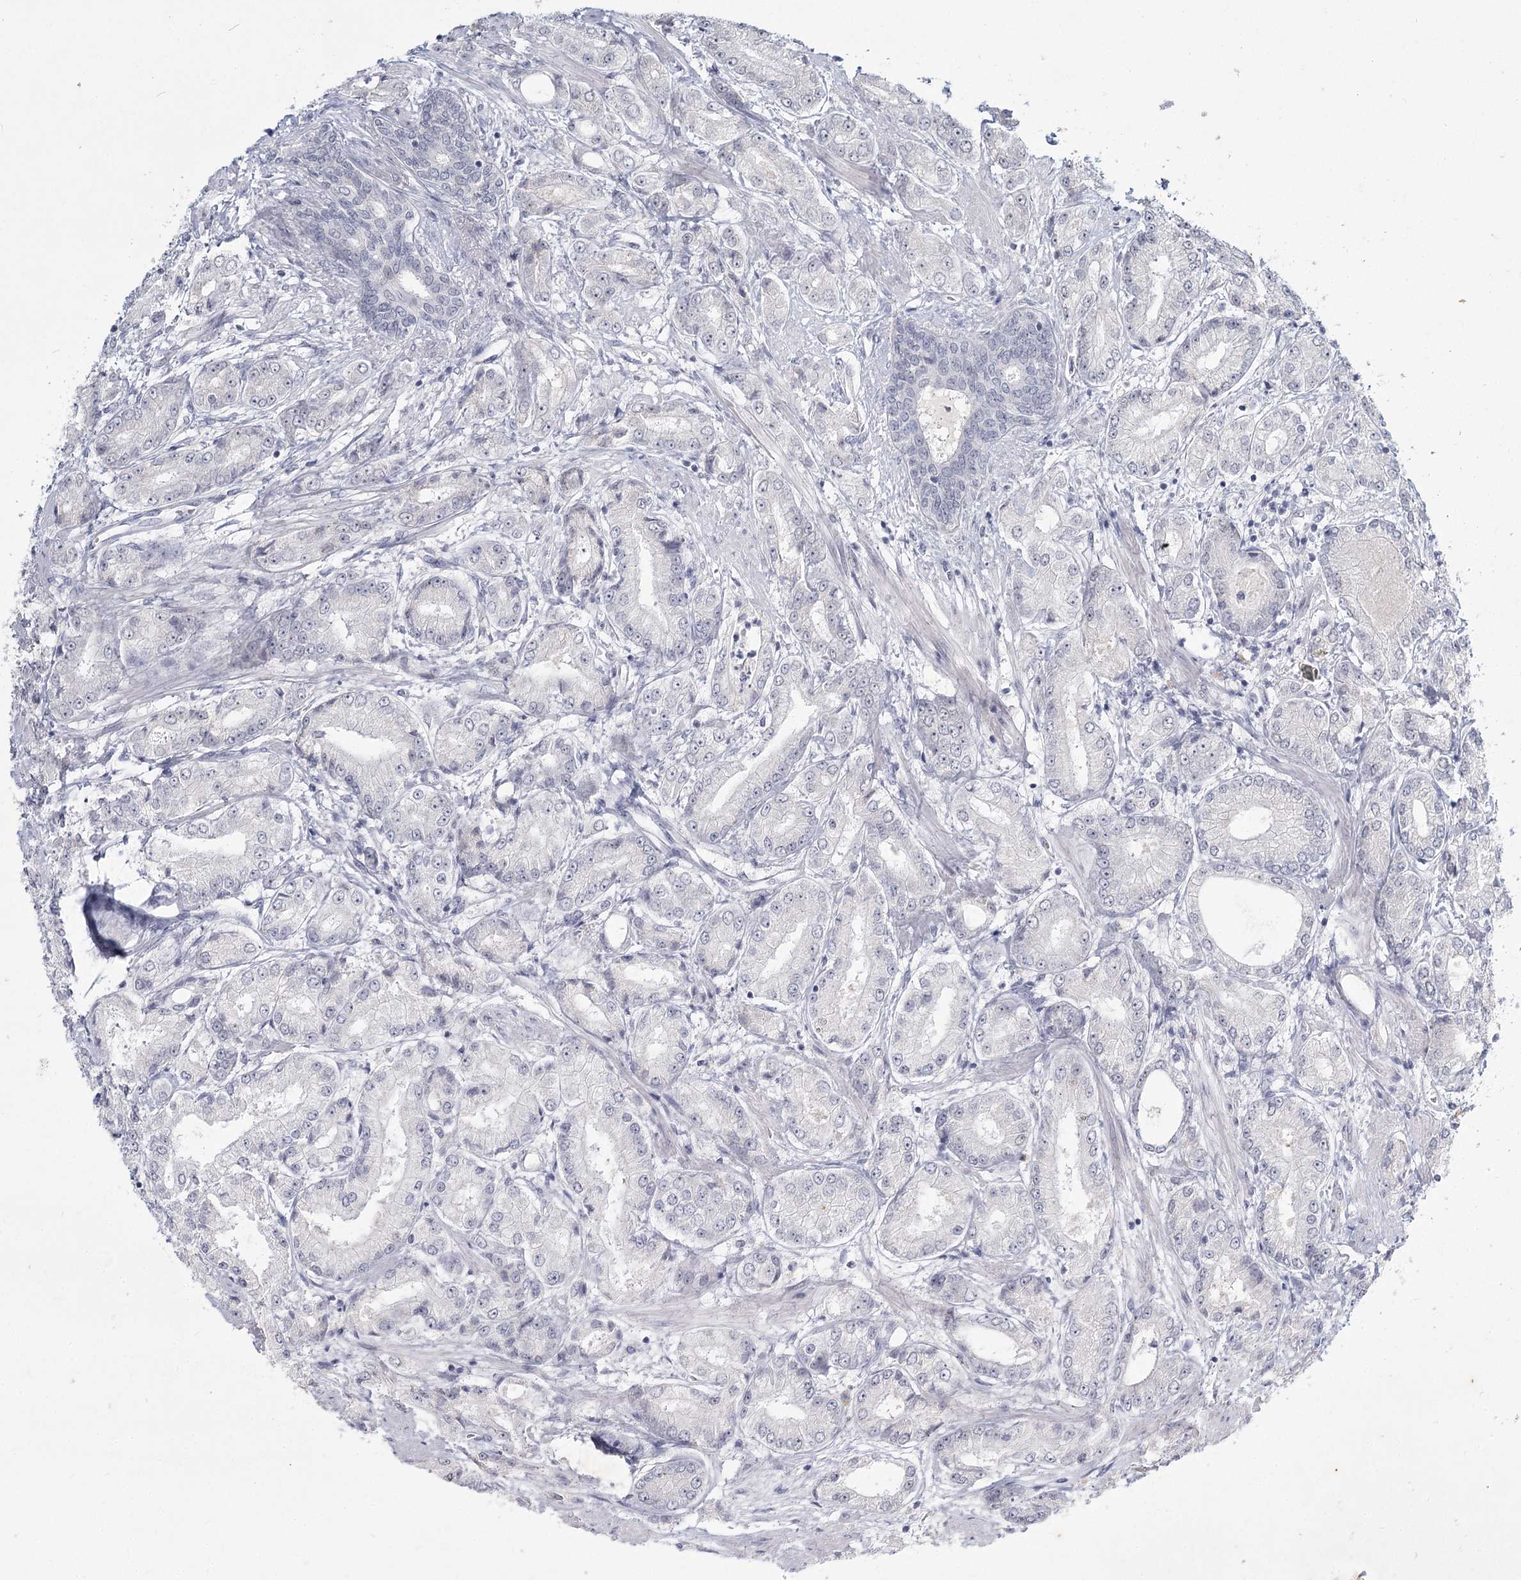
{"staining": {"intensity": "negative", "quantity": "none", "location": "none"}, "tissue": "prostate cancer", "cell_type": "Tumor cells", "image_type": "cancer", "snomed": [{"axis": "morphology", "description": "Adenocarcinoma, High grade"}, {"axis": "topography", "description": "Prostate"}], "caption": "Tumor cells are negative for protein expression in human prostate cancer.", "gene": "LY6G5C", "patient": {"sex": "male", "age": 59}}